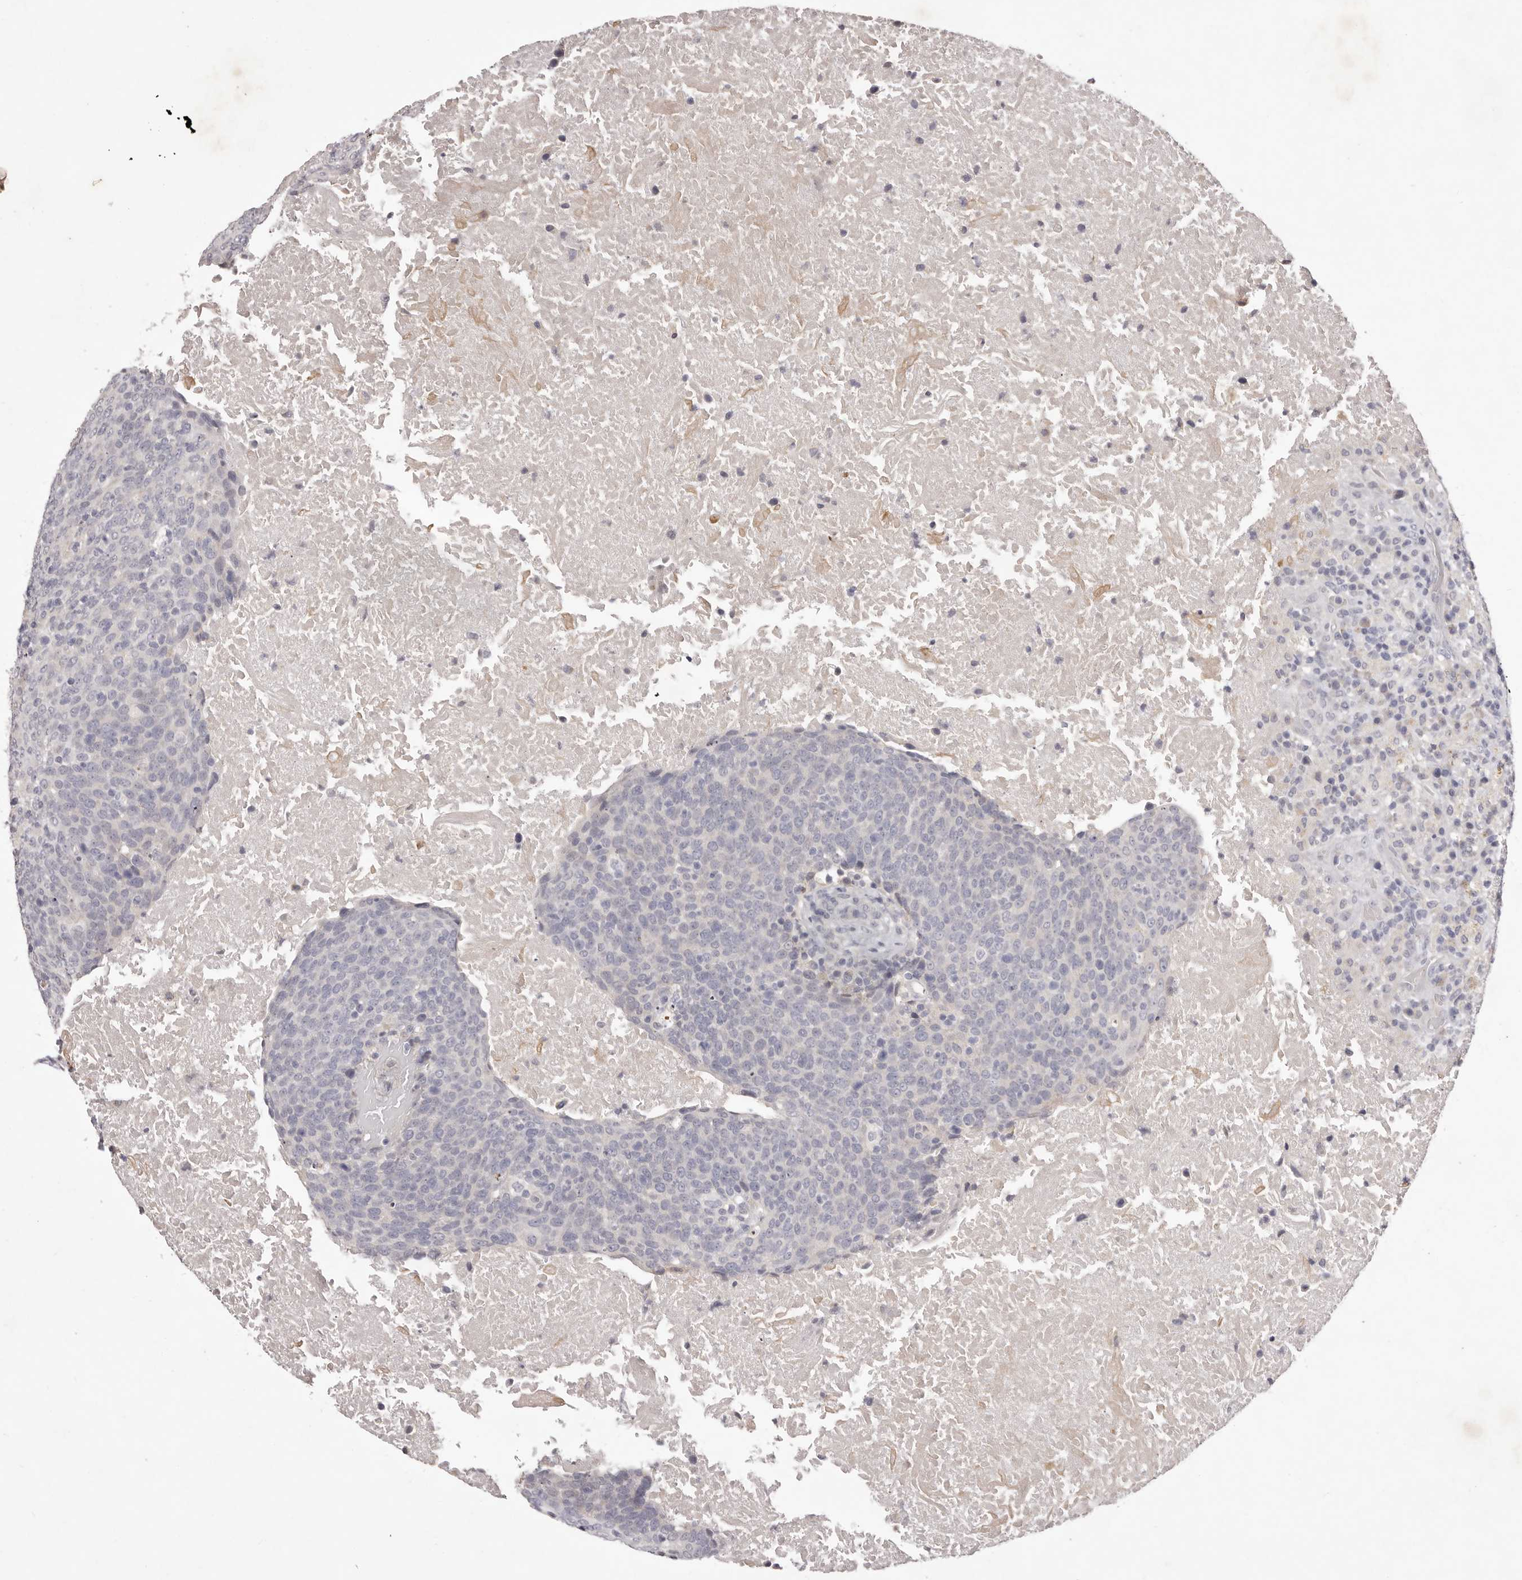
{"staining": {"intensity": "negative", "quantity": "none", "location": "none"}, "tissue": "head and neck cancer", "cell_type": "Tumor cells", "image_type": "cancer", "snomed": [{"axis": "morphology", "description": "Squamous cell carcinoma, NOS"}, {"axis": "morphology", "description": "Squamous cell carcinoma, metastatic, NOS"}, {"axis": "topography", "description": "Lymph node"}, {"axis": "topography", "description": "Head-Neck"}], "caption": "Squamous cell carcinoma (head and neck) was stained to show a protein in brown. There is no significant expression in tumor cells. The staining was performed using DAB (3,3'-diaminobenzidine) to visualize the protein expression in brown, while the nuclei were stained in blue with hematoxylin (Magnification: 20x).", "gene": "GARNL3", "patient": {"sex": "male", "age": 62}}